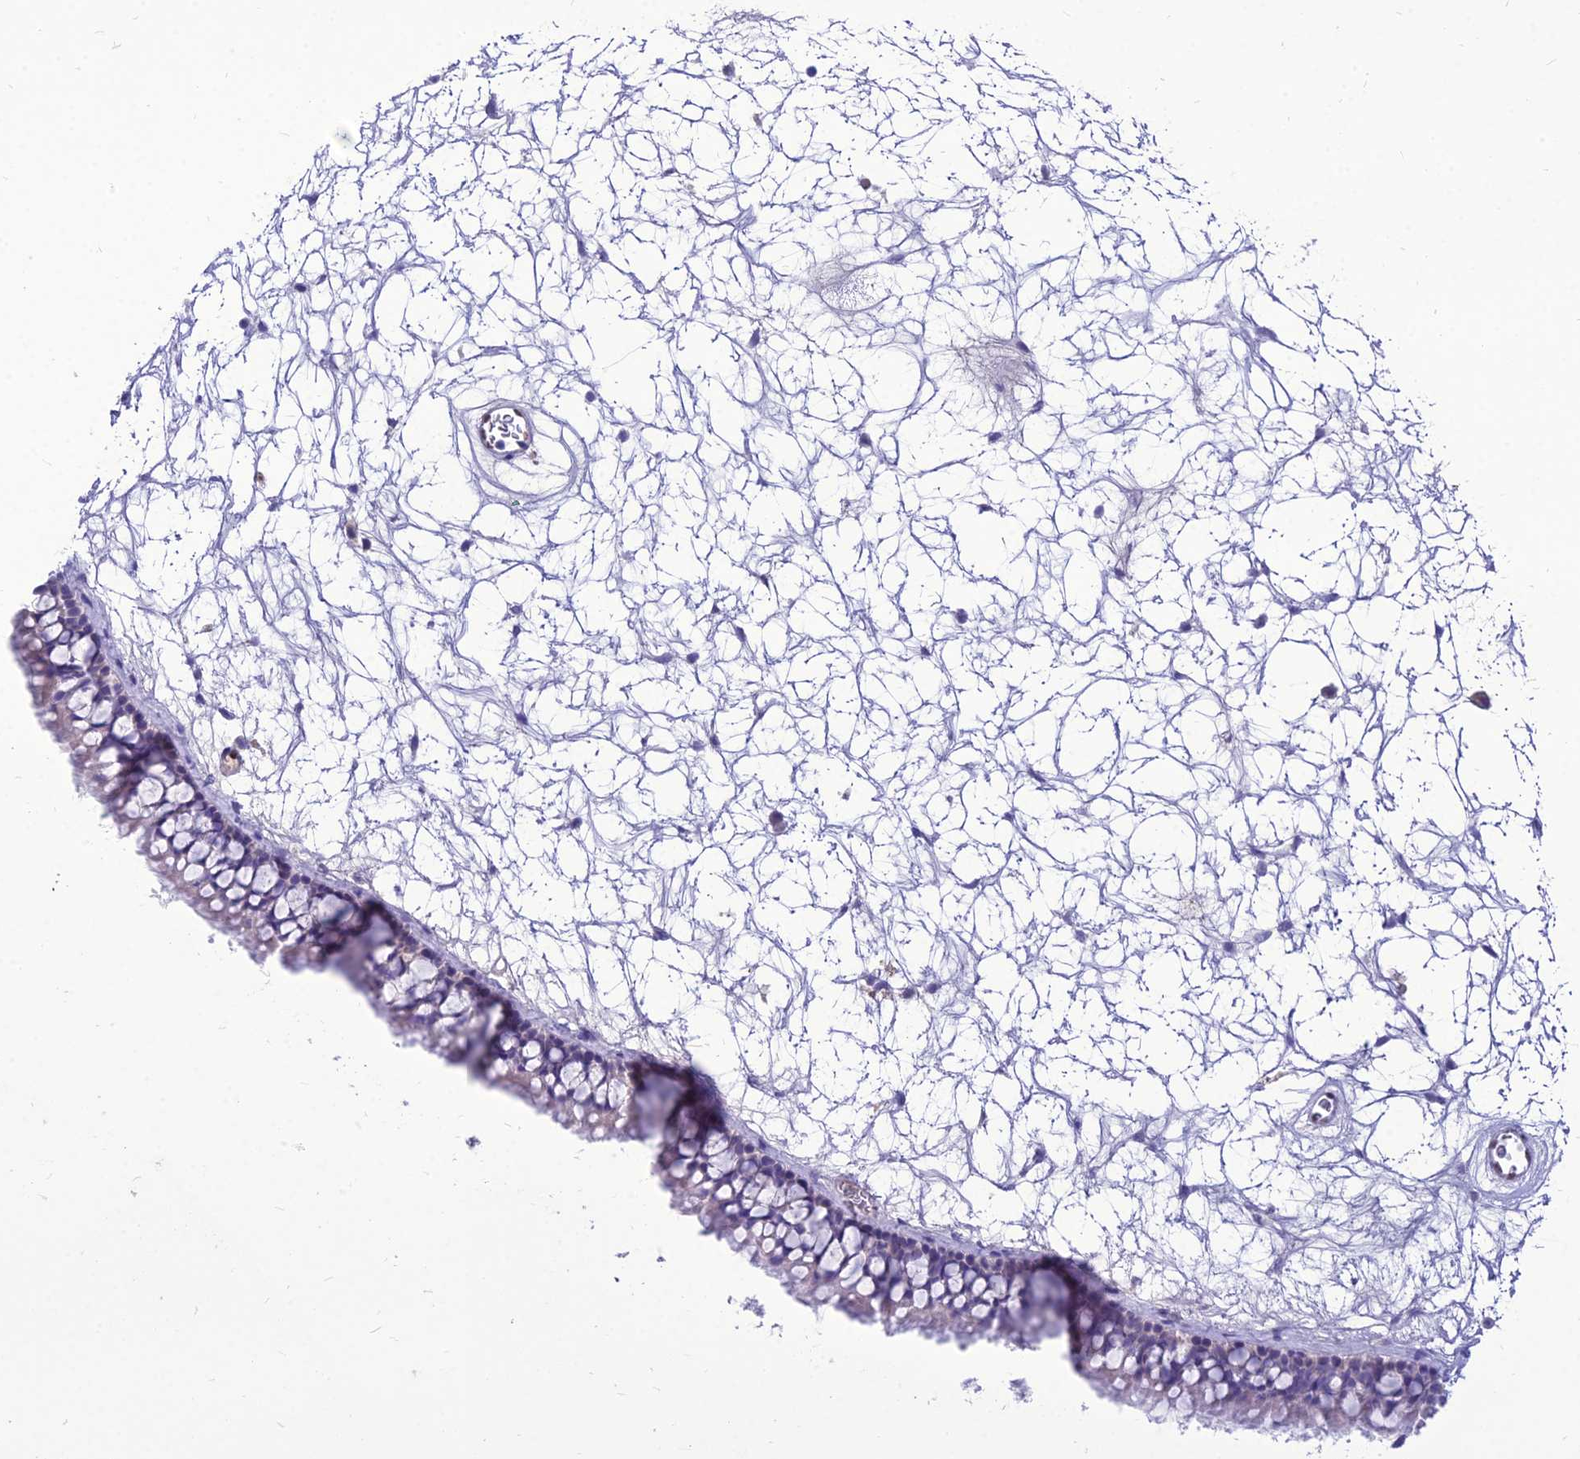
{"staining": {"intensity": "negative", "quantity": "none", "location": "none"}, "tissue": "nasopharynx", "cell_type": "Respiratory epithelial cells", "image_type": "normal", "snomed": [{"axis": "morphology", "description": "Normal tissue, NOS"}, {"axis": "topography", "description": "Nasopharynx"}], "caption": "DAB (3,3'-diaminobenzidine) immunohistochemical staining of benign nasopharynx shows no significant positivity in respiratory epithelial cells.", "gene": "NOVA2", "patient": {"sex": "male", "age": 64}}